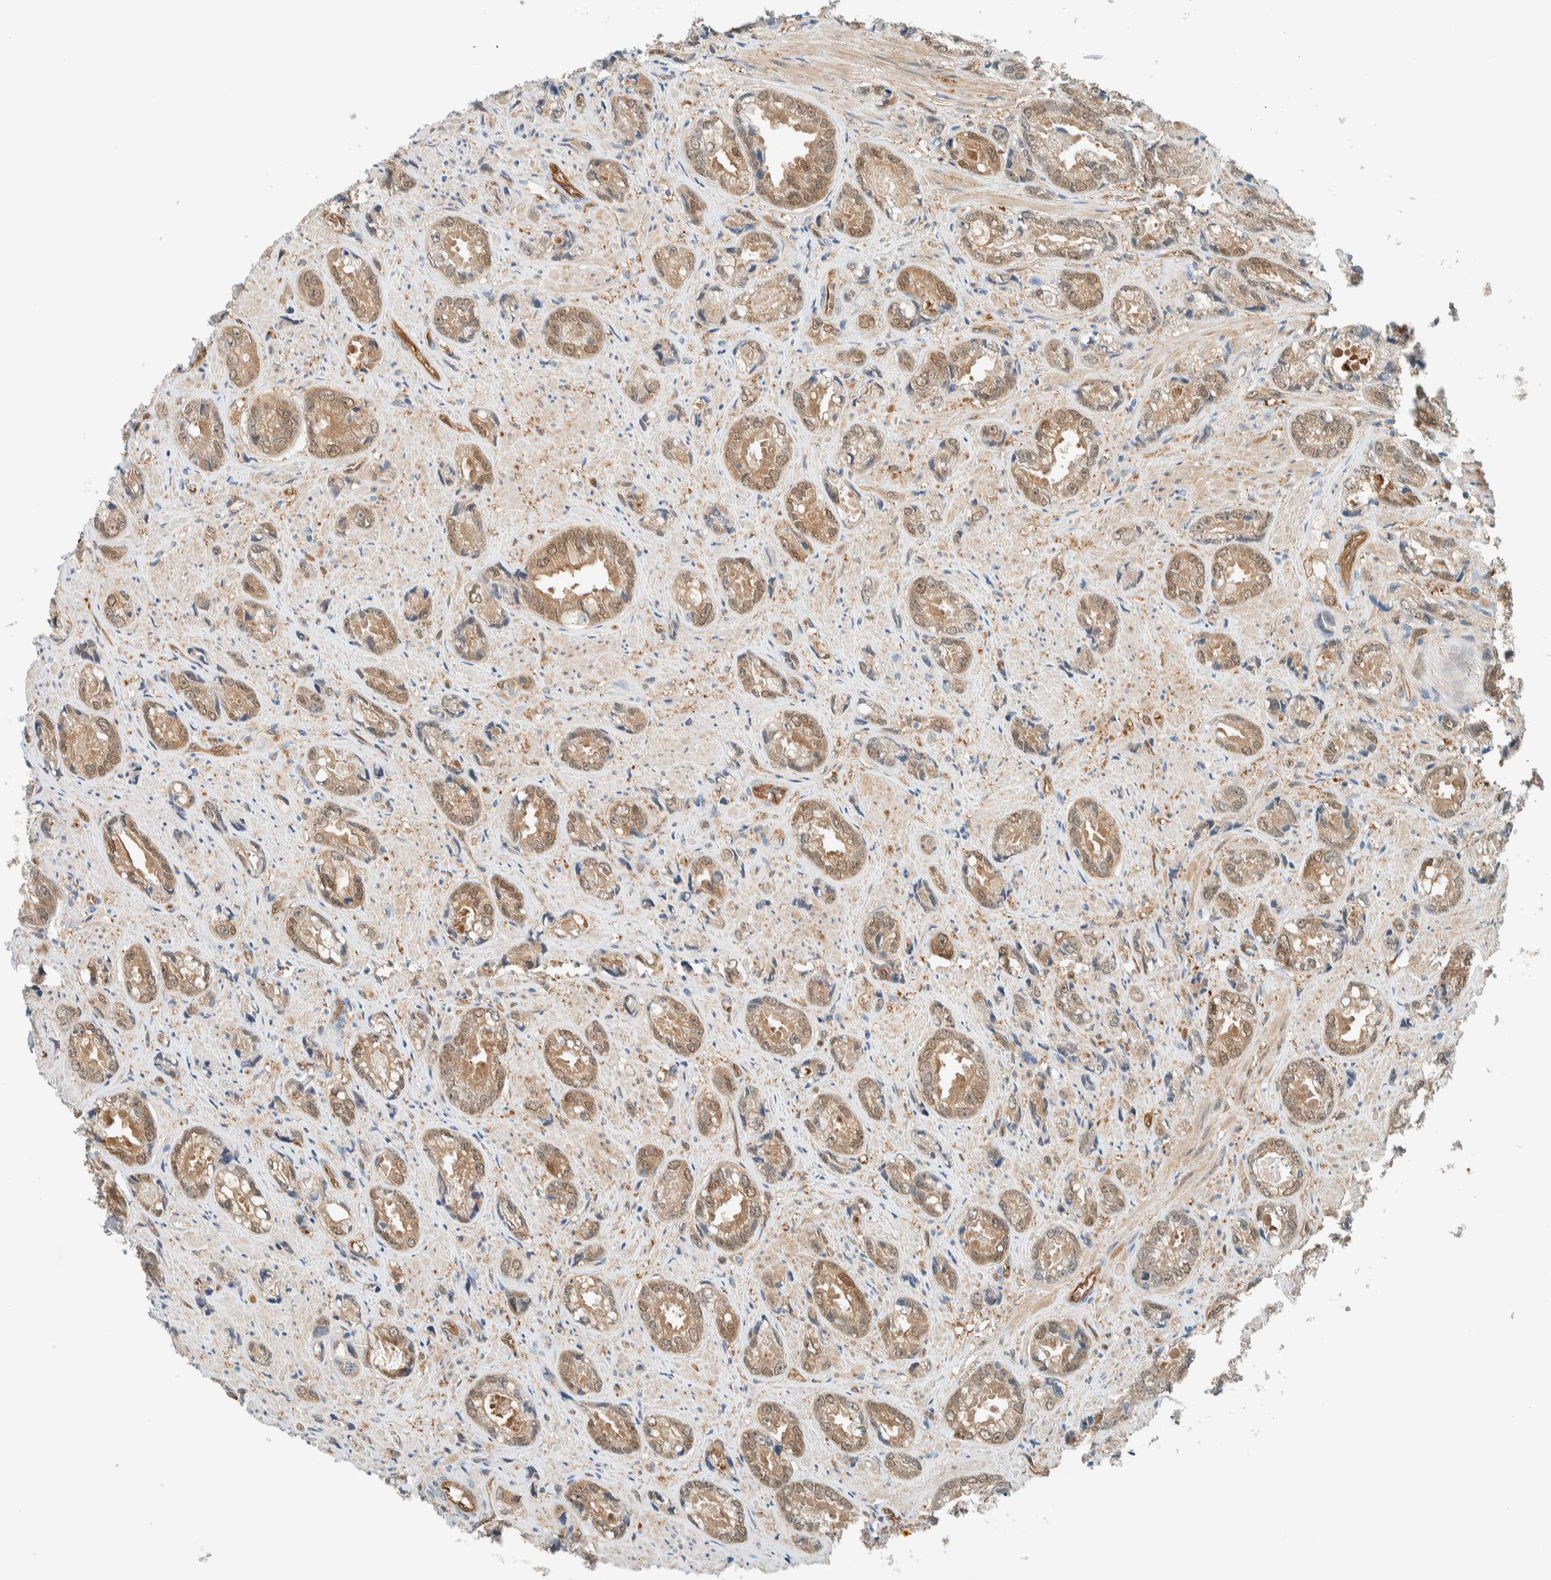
{"staining": {"intensity": "moderate", "quantity": ">75%", "location": "cytoplasmic/membranous,nuclear"}, "tissue": "prostate cancer", "cell_type": "Tumor cells", "image_type": "cancer", "snomed": [{"axis": "morphology", "description": "Adenocarcinoma, High grade"}, {"axis": "topography", "description": "Prostate"}], "caption": "Prostate adenocarcinoma (high-grade) was stained to show a protein in brown. There is medium levels of moderate cytoplasmic/membranous and nuclear expression in about >75% of tumor cells. (brown staining indicates protein expression, while blue staining denotes nuclei).", "gene": "NXN", "patient": {"sex": "male", "age": 61}}